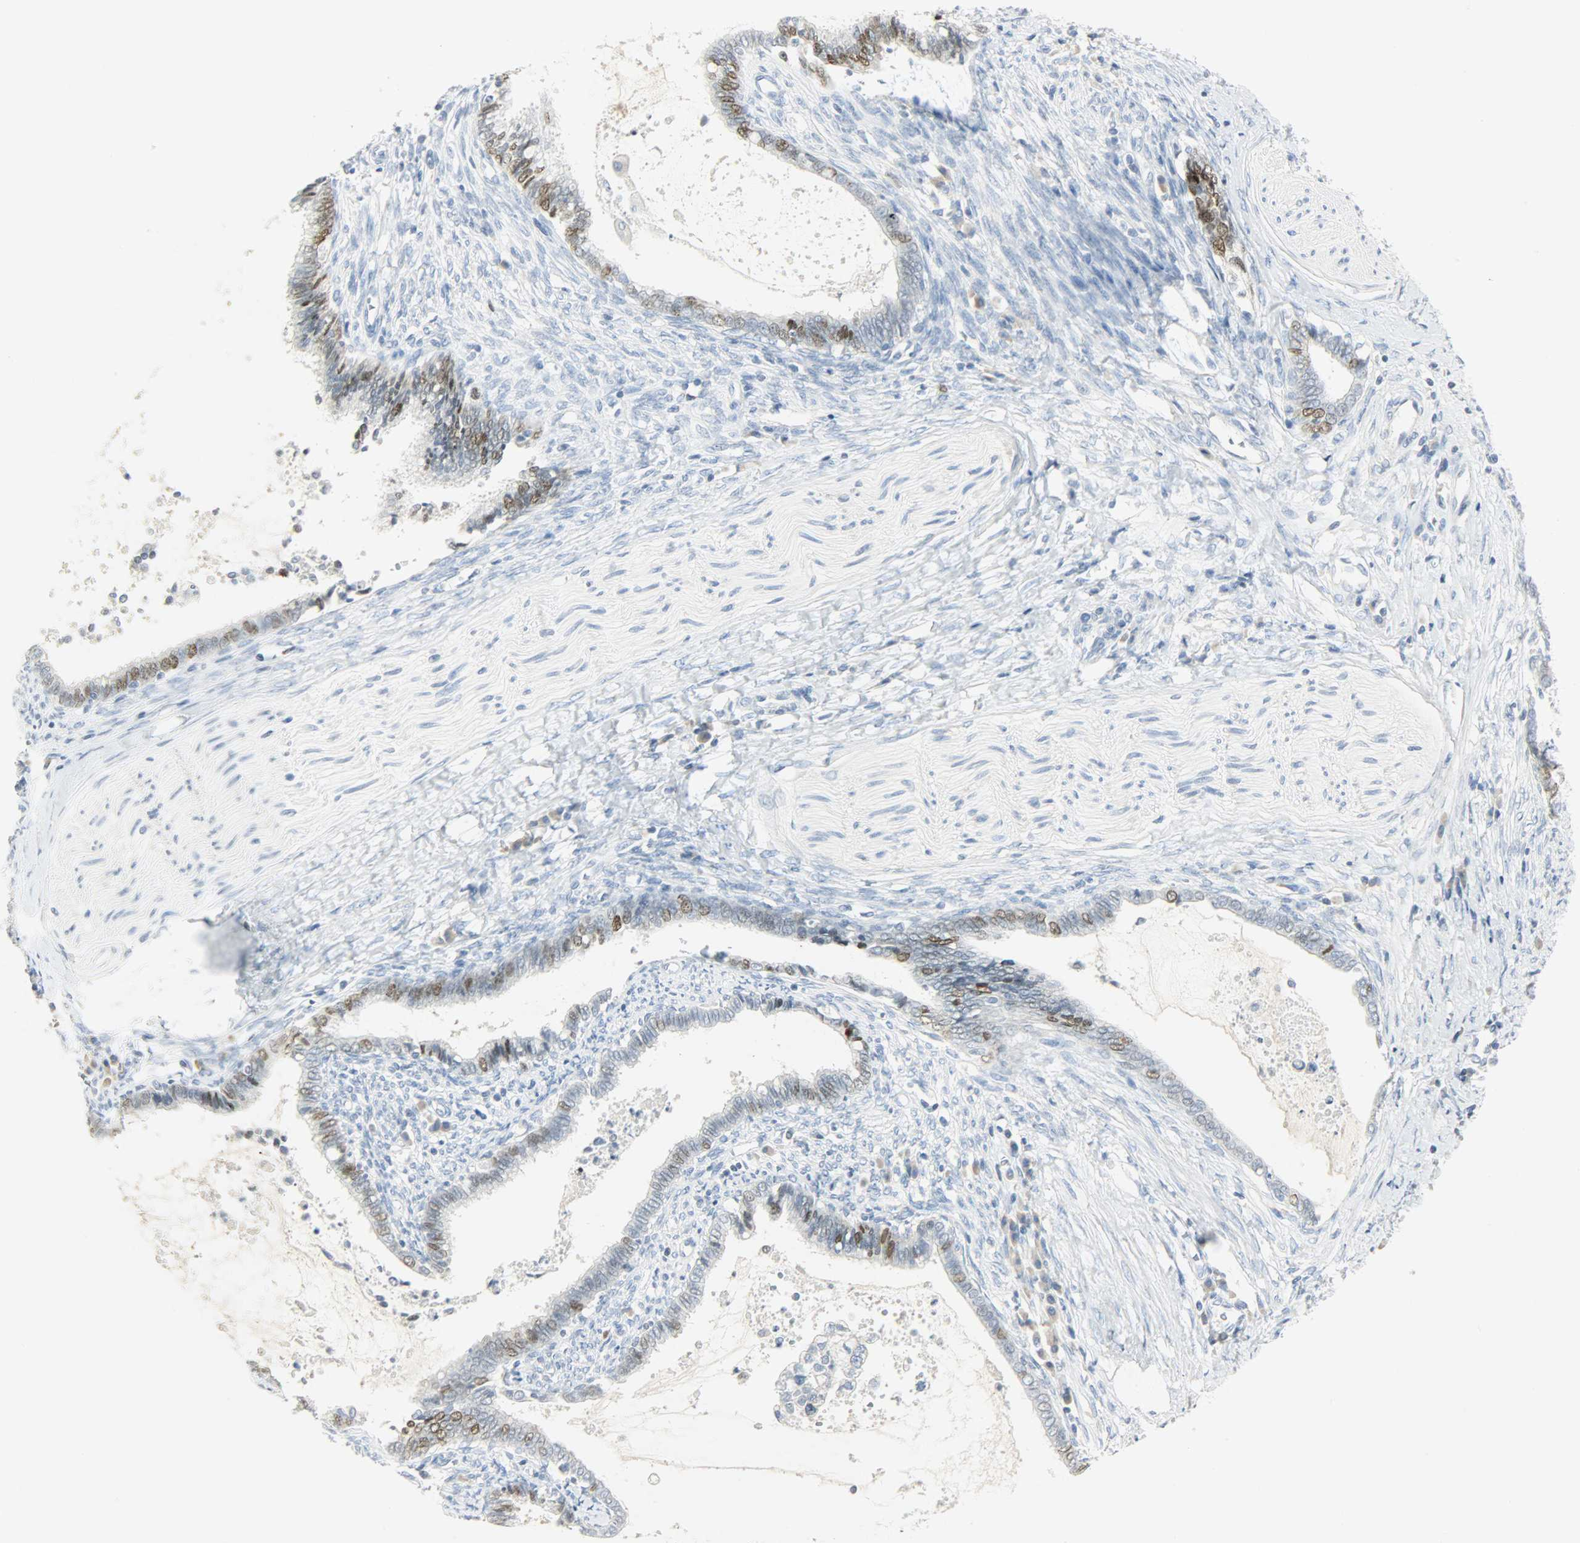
{"staining": {"intensity": "moderate", "quantity": ">75%", "location": "nuclear"}, "tissue": "cervical cancer", "cell_type": "Tumor cells", "image_type": "cancer", "snomed": [{"axis": "morphology", "description": "Adenocarcinoma, NOS"}, {"axis": "topography", "description": "Cervix"}], "caption": "The image reveals a brown stain indicating the presence of a protein in the nuclear of tumor cells in cervical cancer (adenocarcinoma).", "gene": "HELLS", "patient": {"sex": "female", "age": 44}}